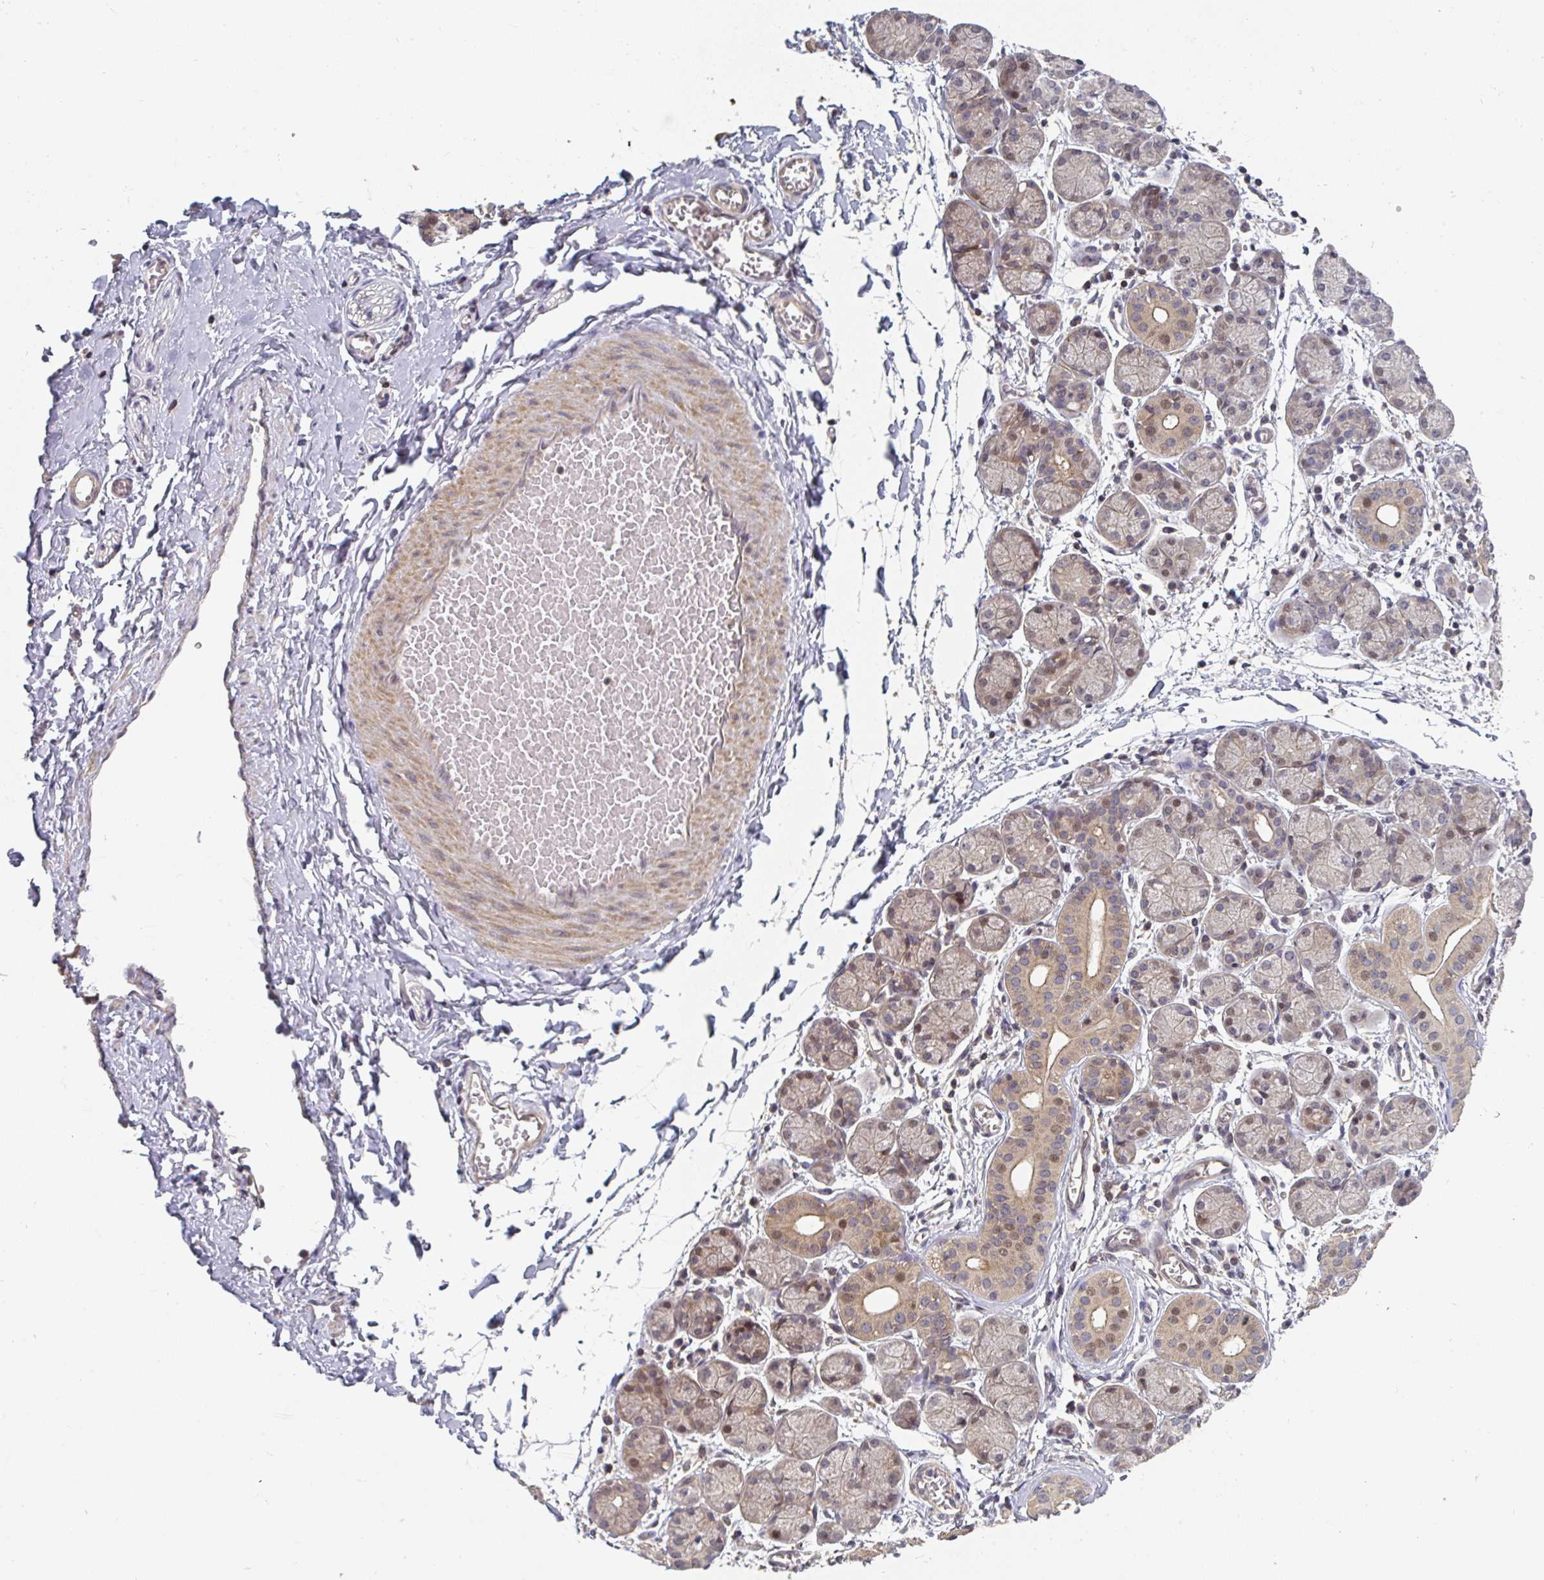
{"staining": {"intensity": "weak", "quantity": "25%-75%", "location": "cytoplasmic/membranous,nuclear"}, "tissue": "salivary gland", "cell_type": "Glandular cells", "image_type": "normal", "snomed": [{"axis": "morphology", "description": "Normal tissue, NOS"}, {"axis": "topography", "description": "Salivary gland"}], "caption": "Immunohistochemical staining of benign salivary gland exhibits low levels of weak cytoplasmic/membranous,nuclear positivity in about 25%-75% of glandular cells. (DAB = brown stain, brightfield microscopy at high magnification).", "gene": "RANGRF", "patient": {"sex": "female", "age": 24}}